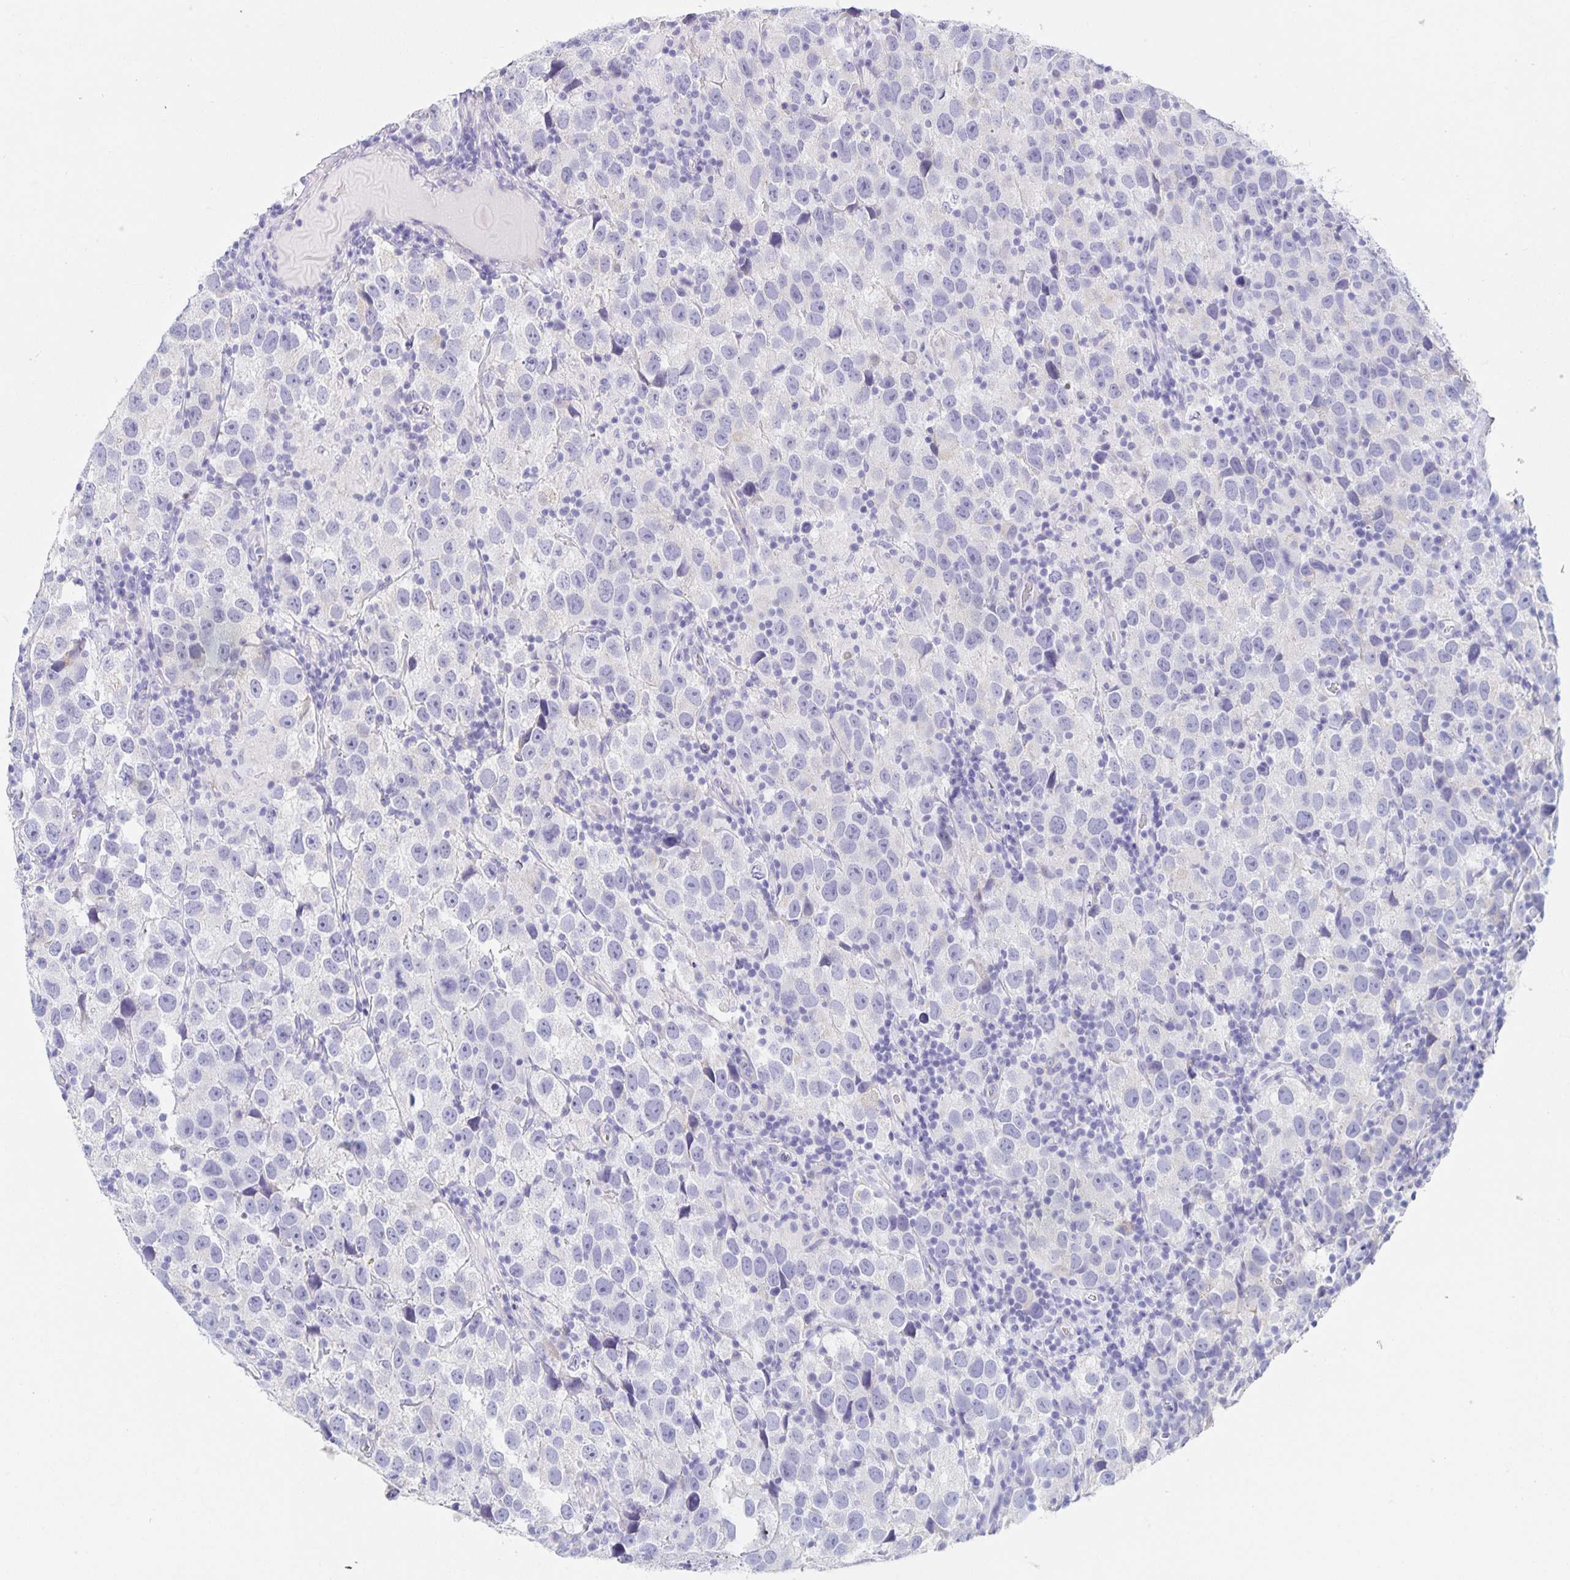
{"staining": {"intensity": "negative", "quantity": "none", "location": "none"}, "tissue": "testis cancer", "cell_type": "Tumor cells", "image_type": "cancer", "snomed": [{"axis": "morphology", "description": "Seminoma, NOS"}, {"axis": "topography", "description": "Testis"}], "caption": "Tumor cells show no significant expression in testis seminoma.", "gene": "DMBT1", "patient": {"sex": "male", "age": 26}}